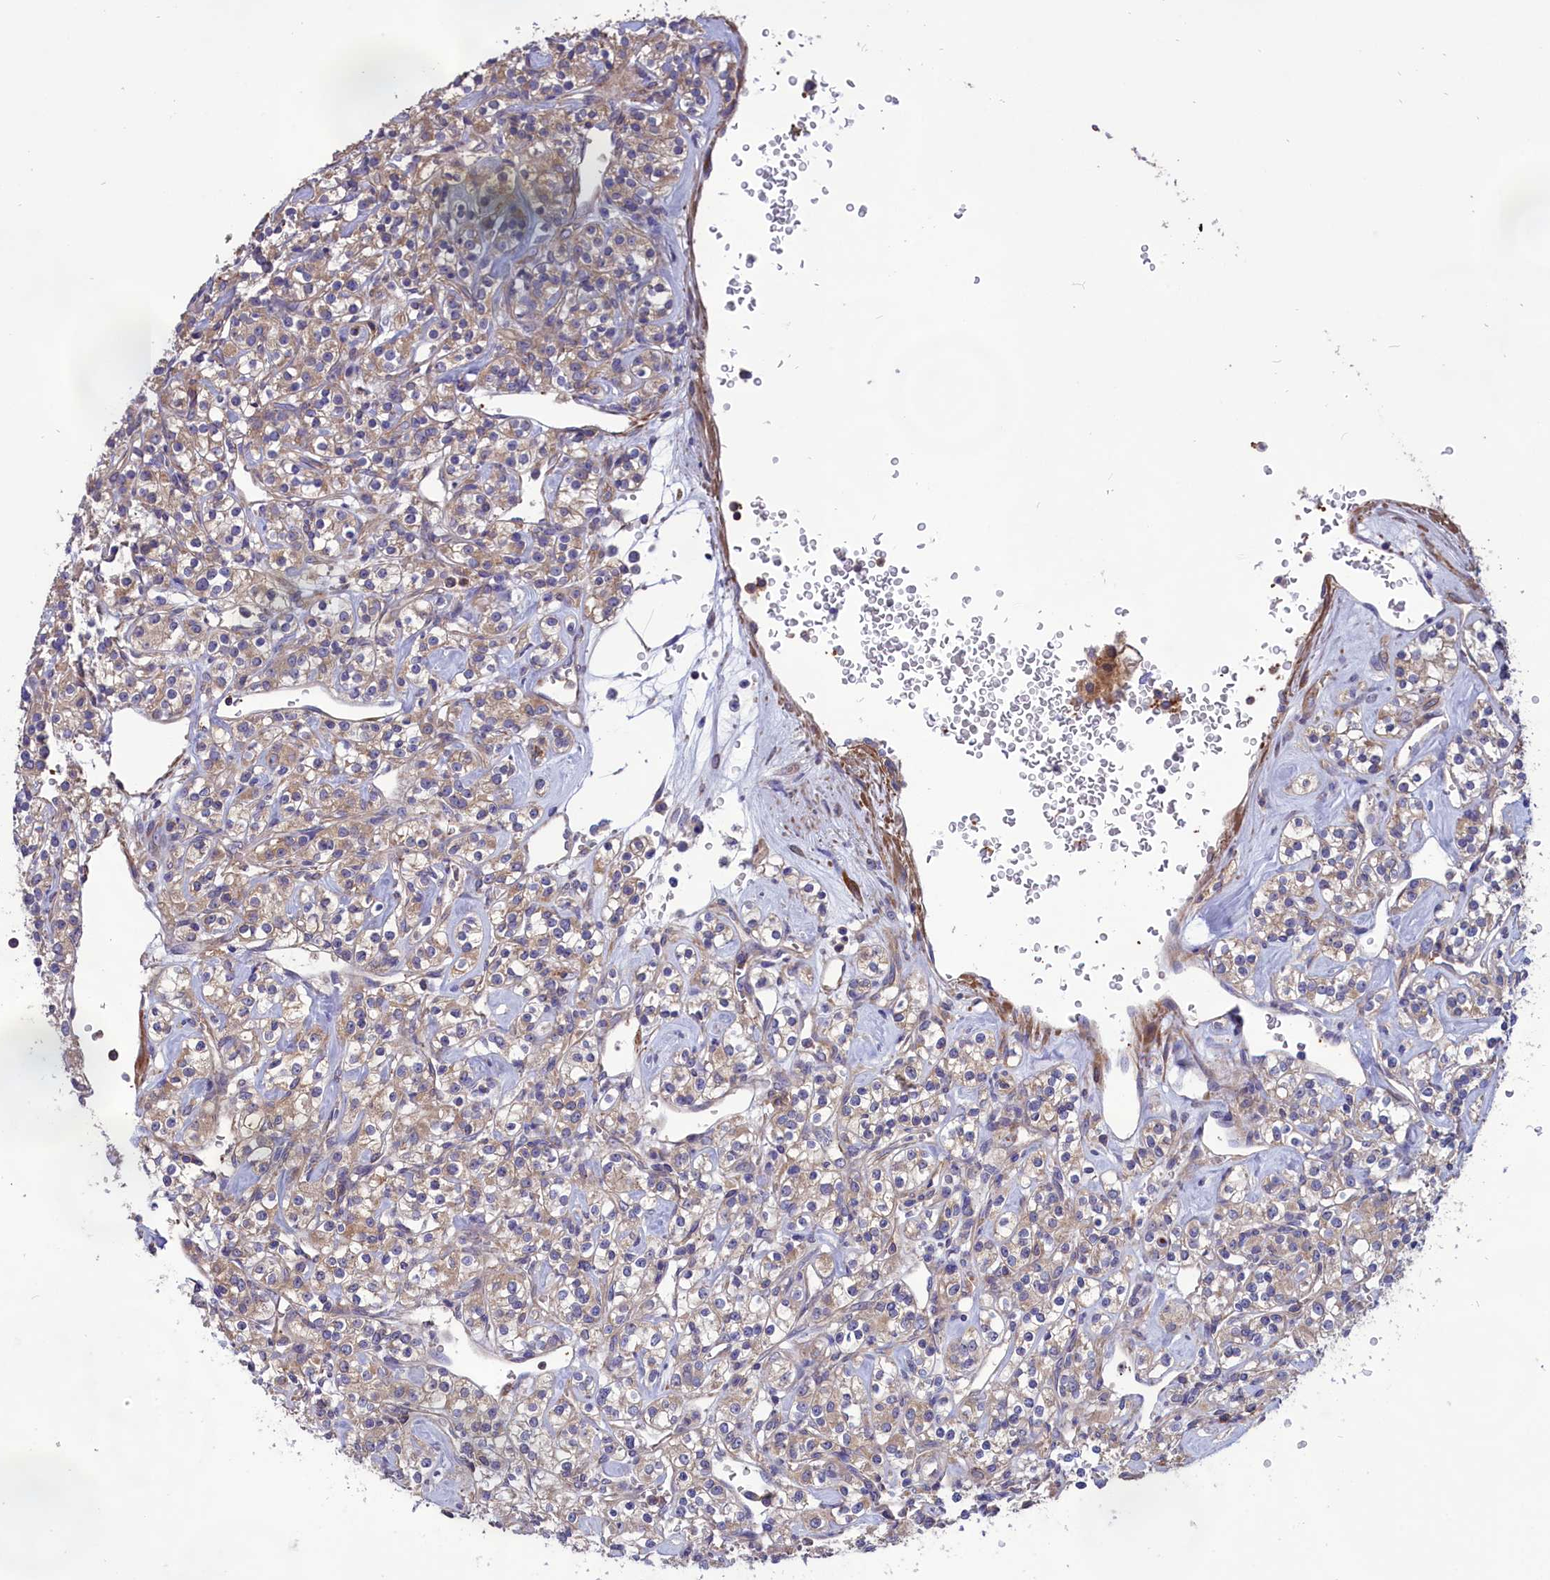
{"staining": {"intensity": "weak", "quantity": "25%-75%", "location": "cytoplasmic/membranous"}, "tissue": "renal cancer", "cell_type": "Tumor cells", "image_type": "cancer", "snomed": [{"axis": "morphology", "description": "Adenocarcinoma, NOS"}, {"axis": "topography", "description": "Kidney"}], "caption": "Approximately 25%-75% of tumor cells in renal cancer (adenocarcinoma) reveal weak cytoplasmic/membranous protein staining as visualized by brown immunohistochemical staining.", "gene": "AMDHD2", "patient": {"sex": "male", "age": 77}}